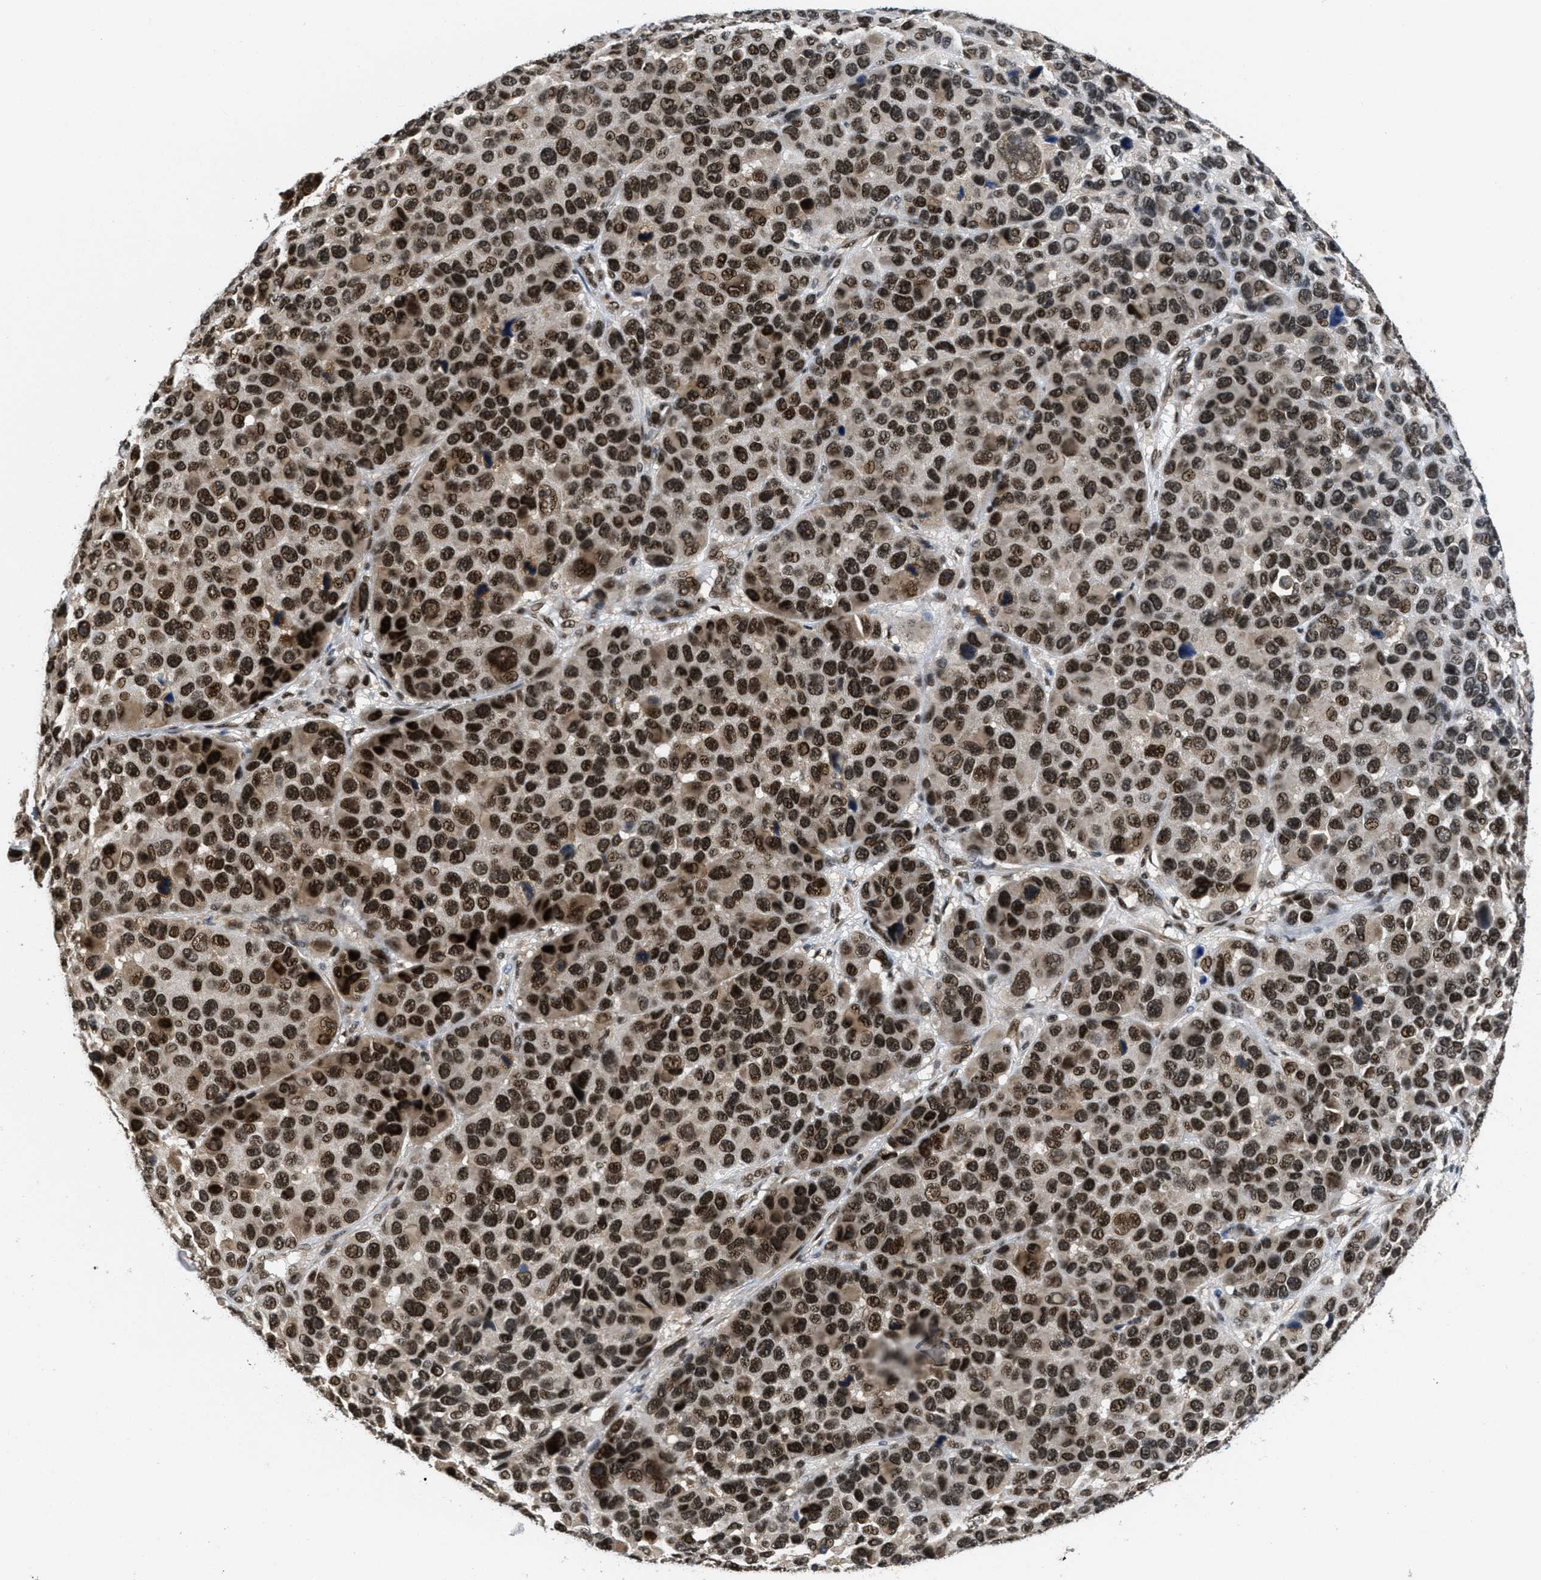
{"staining": {"intensity": "strong", "quantity": ">75%", "location": "cytoplasmic/membranous,nuclear"}, "tissue": "melanoma", "cell_type": "Tumor cells", "image_type": "cancer", "snomed": [{"axis": "morphology", "description": "Malignant melanoma, NOS"}, {"axis": "topography", "description": "Skin"}], "caption": "A histopathology image showing strong cytoplasmic/membranous and nuclear staining in approximately >75% of tumor cells in melanoma, as visualized by brown immunohistochemical staining.", "gene": "CUL4B", "patient": {"sex": "male", "age": 53}}